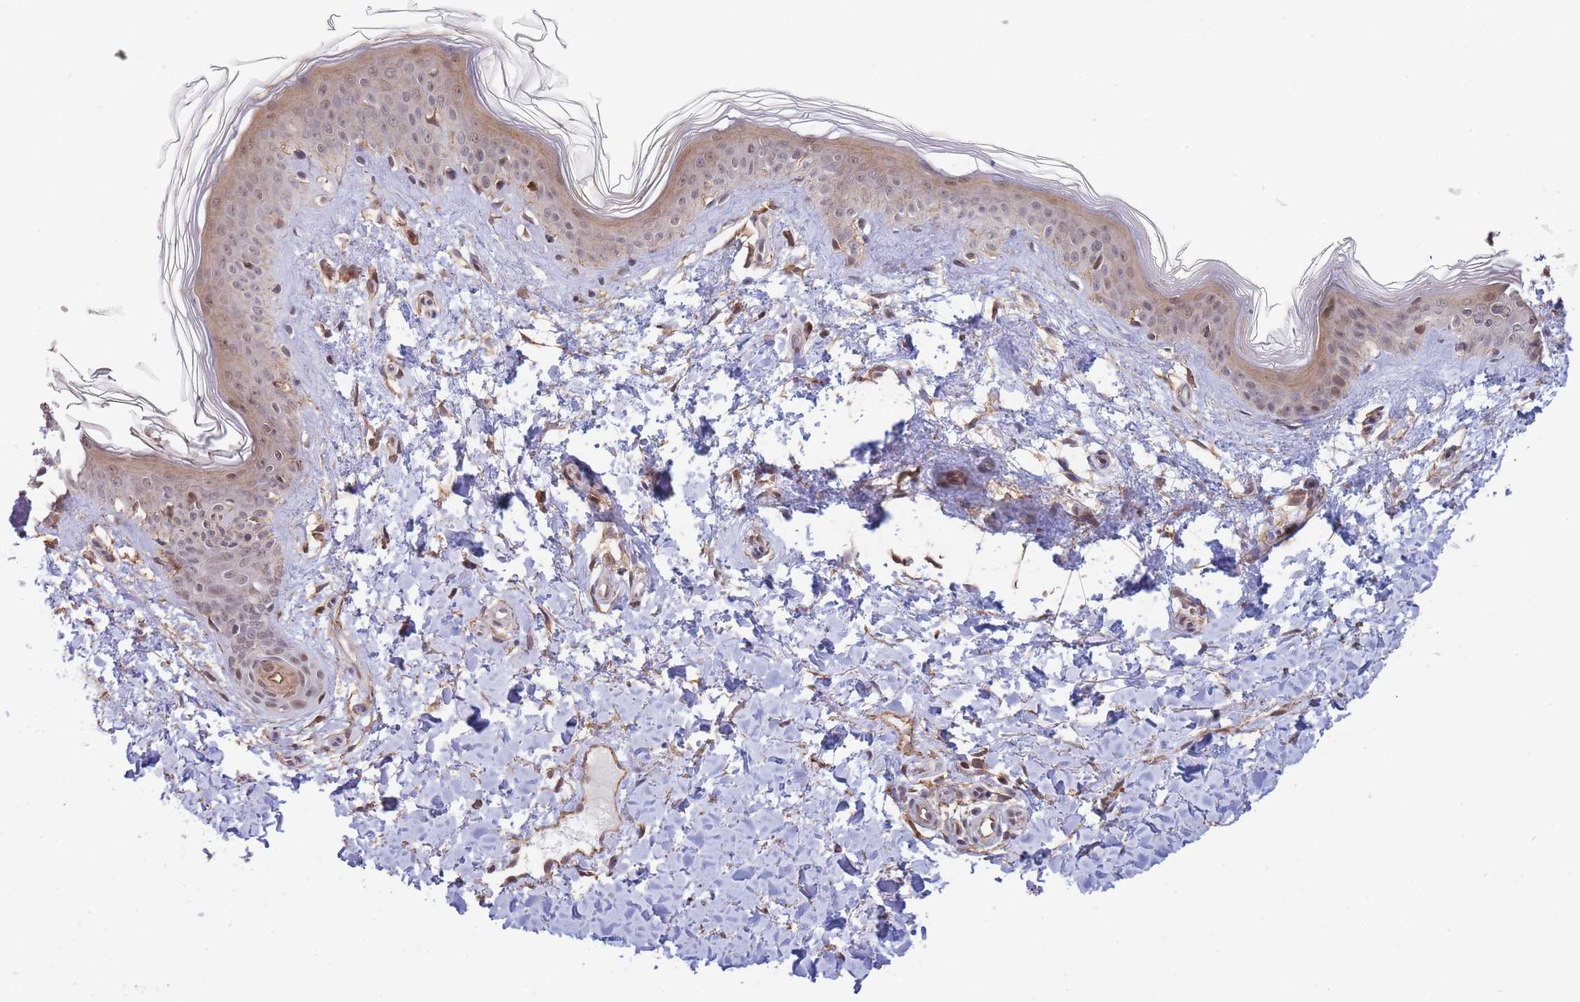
{"staining": {"intensity": "moderate", "quantity": ">75%", "location": "cytoplasmic/membranous,nuclear"}, "tissue": "skin", "cell_type": "Fibroblasts", "image_type": "normal", "snomed": [{"axis": "morphology", "description": "Normal tissue, NOS"}, {"axis": "topography", "description": "Skin"}], "caption": "Immunohistochemical staining of normal skin reveals >75% levels of moderate cytoplasmic/membranous,nuclear protein staining in about >75% of fibroblasts.", "gene": "BOD1L1", "patient": {"sex": "female", "age": 41}}